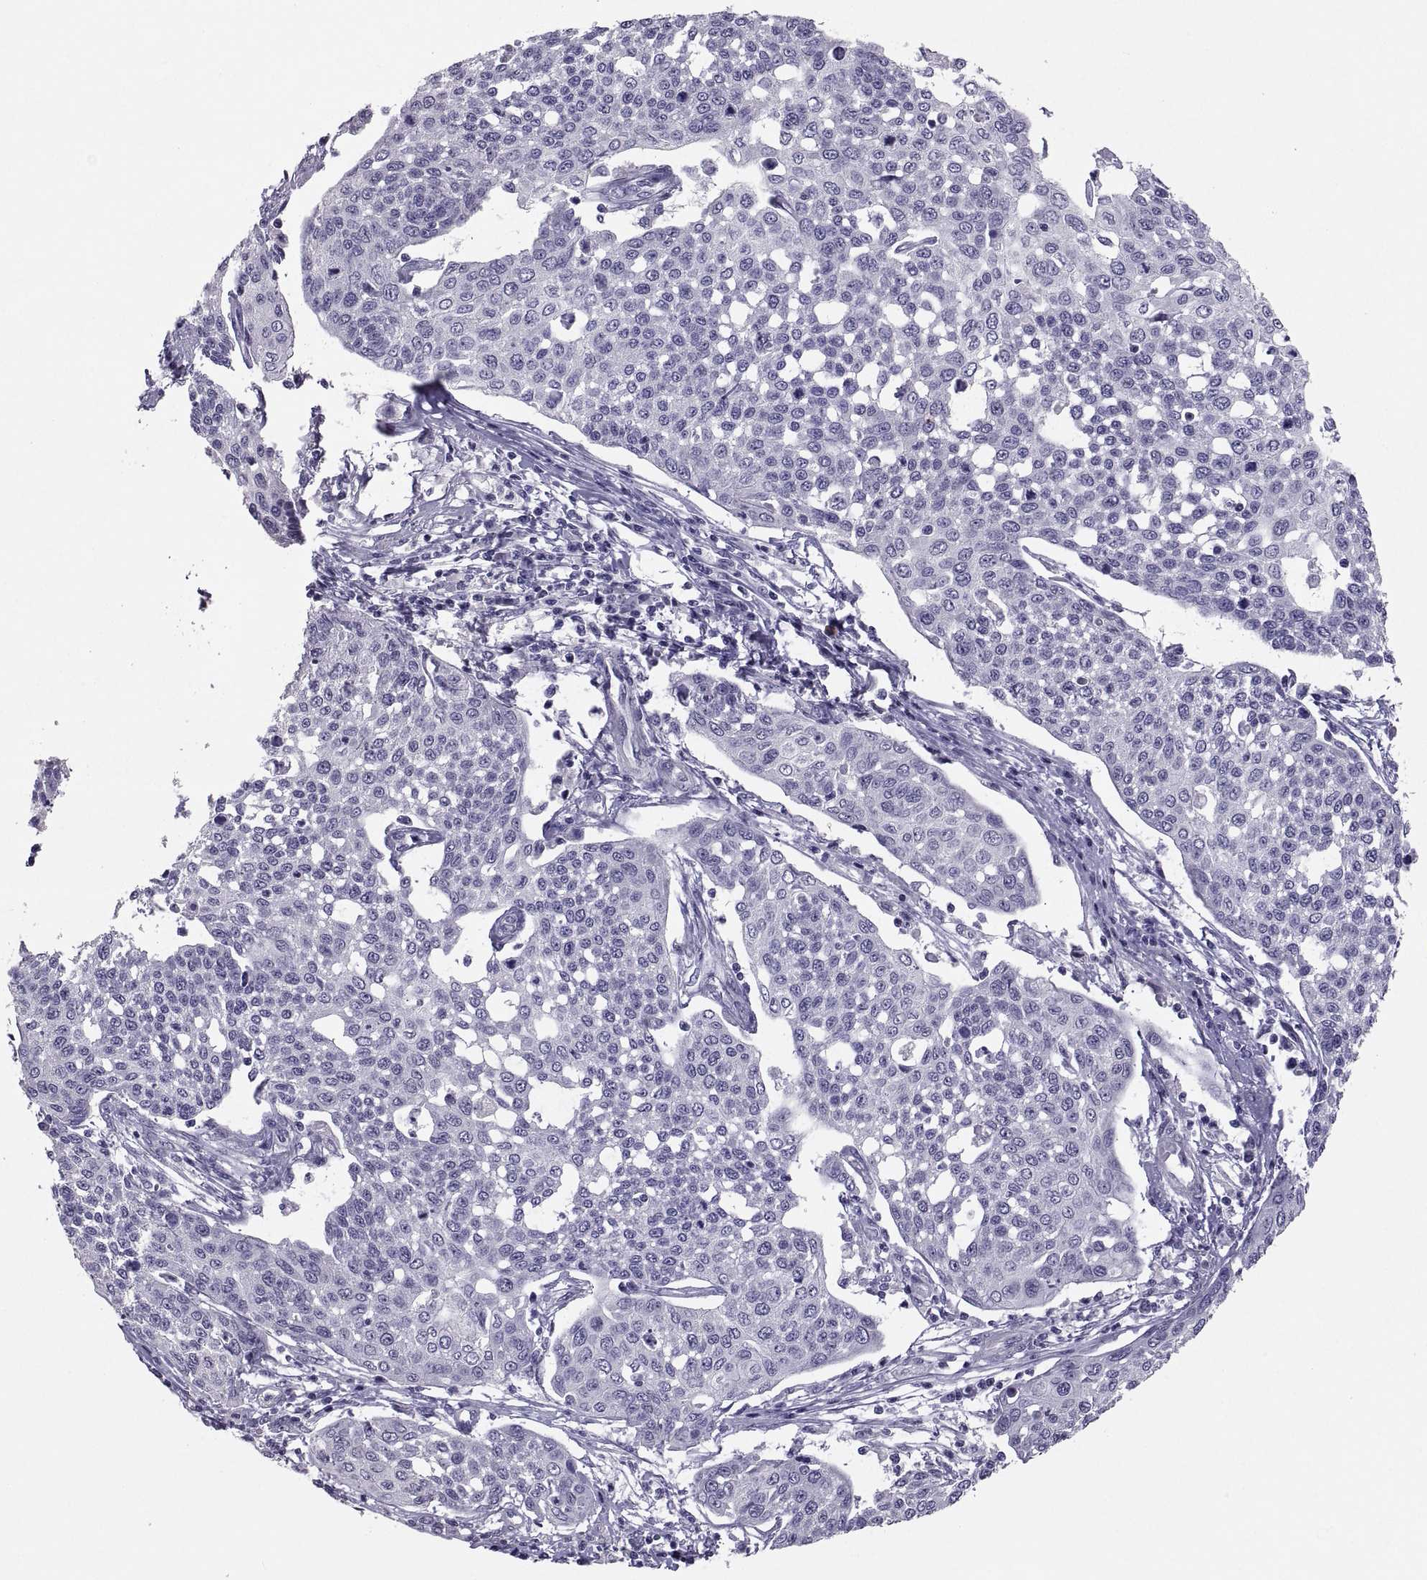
{"staining": {"intensity": "negative", "quantity": "none", "location": "none"}, "tissue": "cervical cancer", "cell_type": "Tumor cells", "image_type": "cancer", "snomed": [{"axis": "morphology", "description": "Squamous cell carcinoma, NOS"}, {"axis": "topography", "description": "Cervix"}], "caption": "Cervical squamous cell carcinoma stained for a protein using IHC shows no expression tumor cells.", "gene": "IGSF1", "patient": {"sex": "female", "age": 34}}